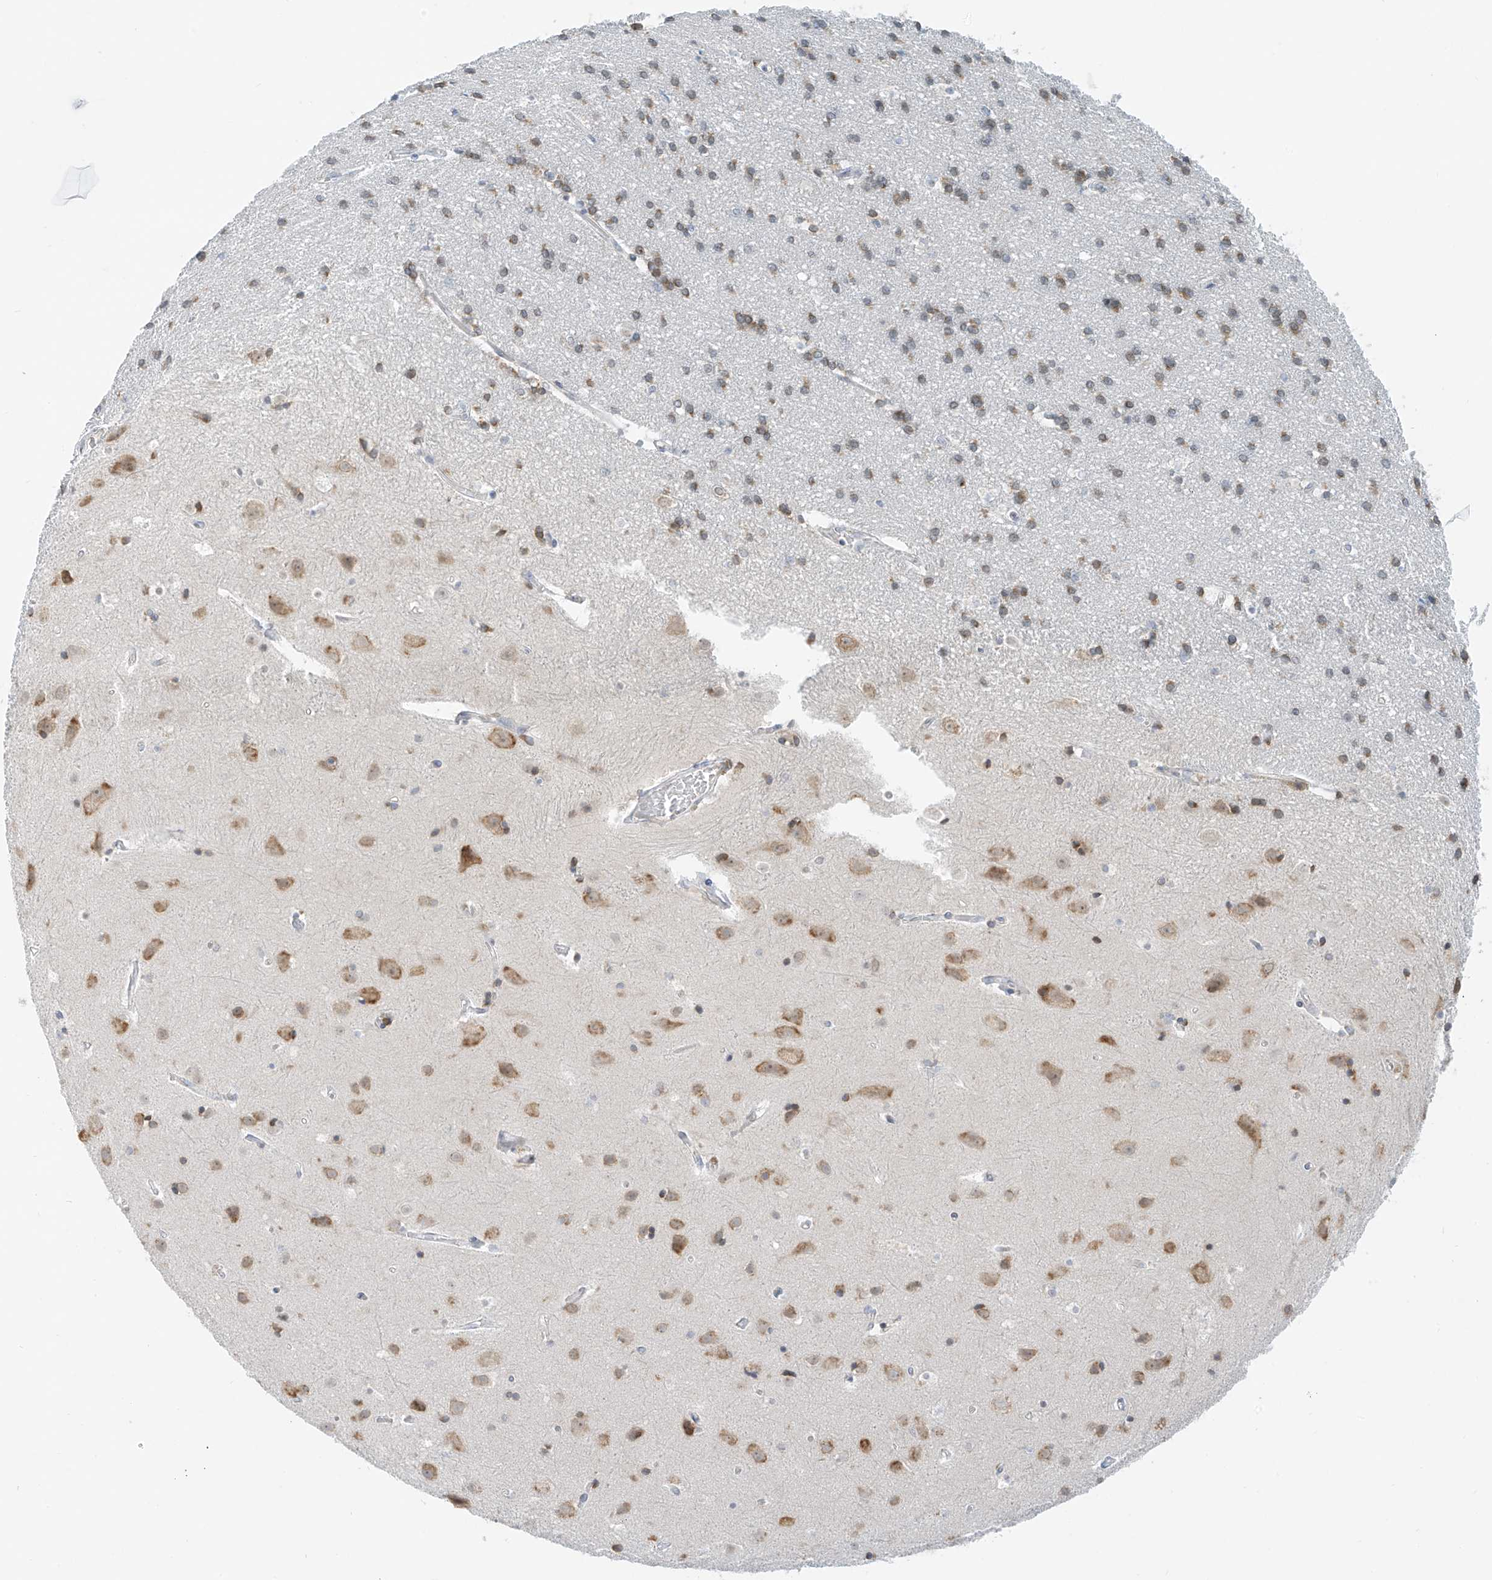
{"staining": {"intensity": "negative", "quantity": "none", "location": "none"}, "tissue": "cerebral cortex", "cell_type": "Endothelial cells", "image_type": "normal", "snomed": [{"axis": "morphology", "description": "Normal tissue, NOS"}, {"axis": "topography", "description": "Cerebral cortex"}], "caption": "Immunohistochemistry (IHC) photomicrograph of unremarkable cerebral cortex stained for a protein (brown), which exhibits no expression in endothelial cells.", "gene": "C2orf42", "patient": {"sex": "male", "age": 54}}